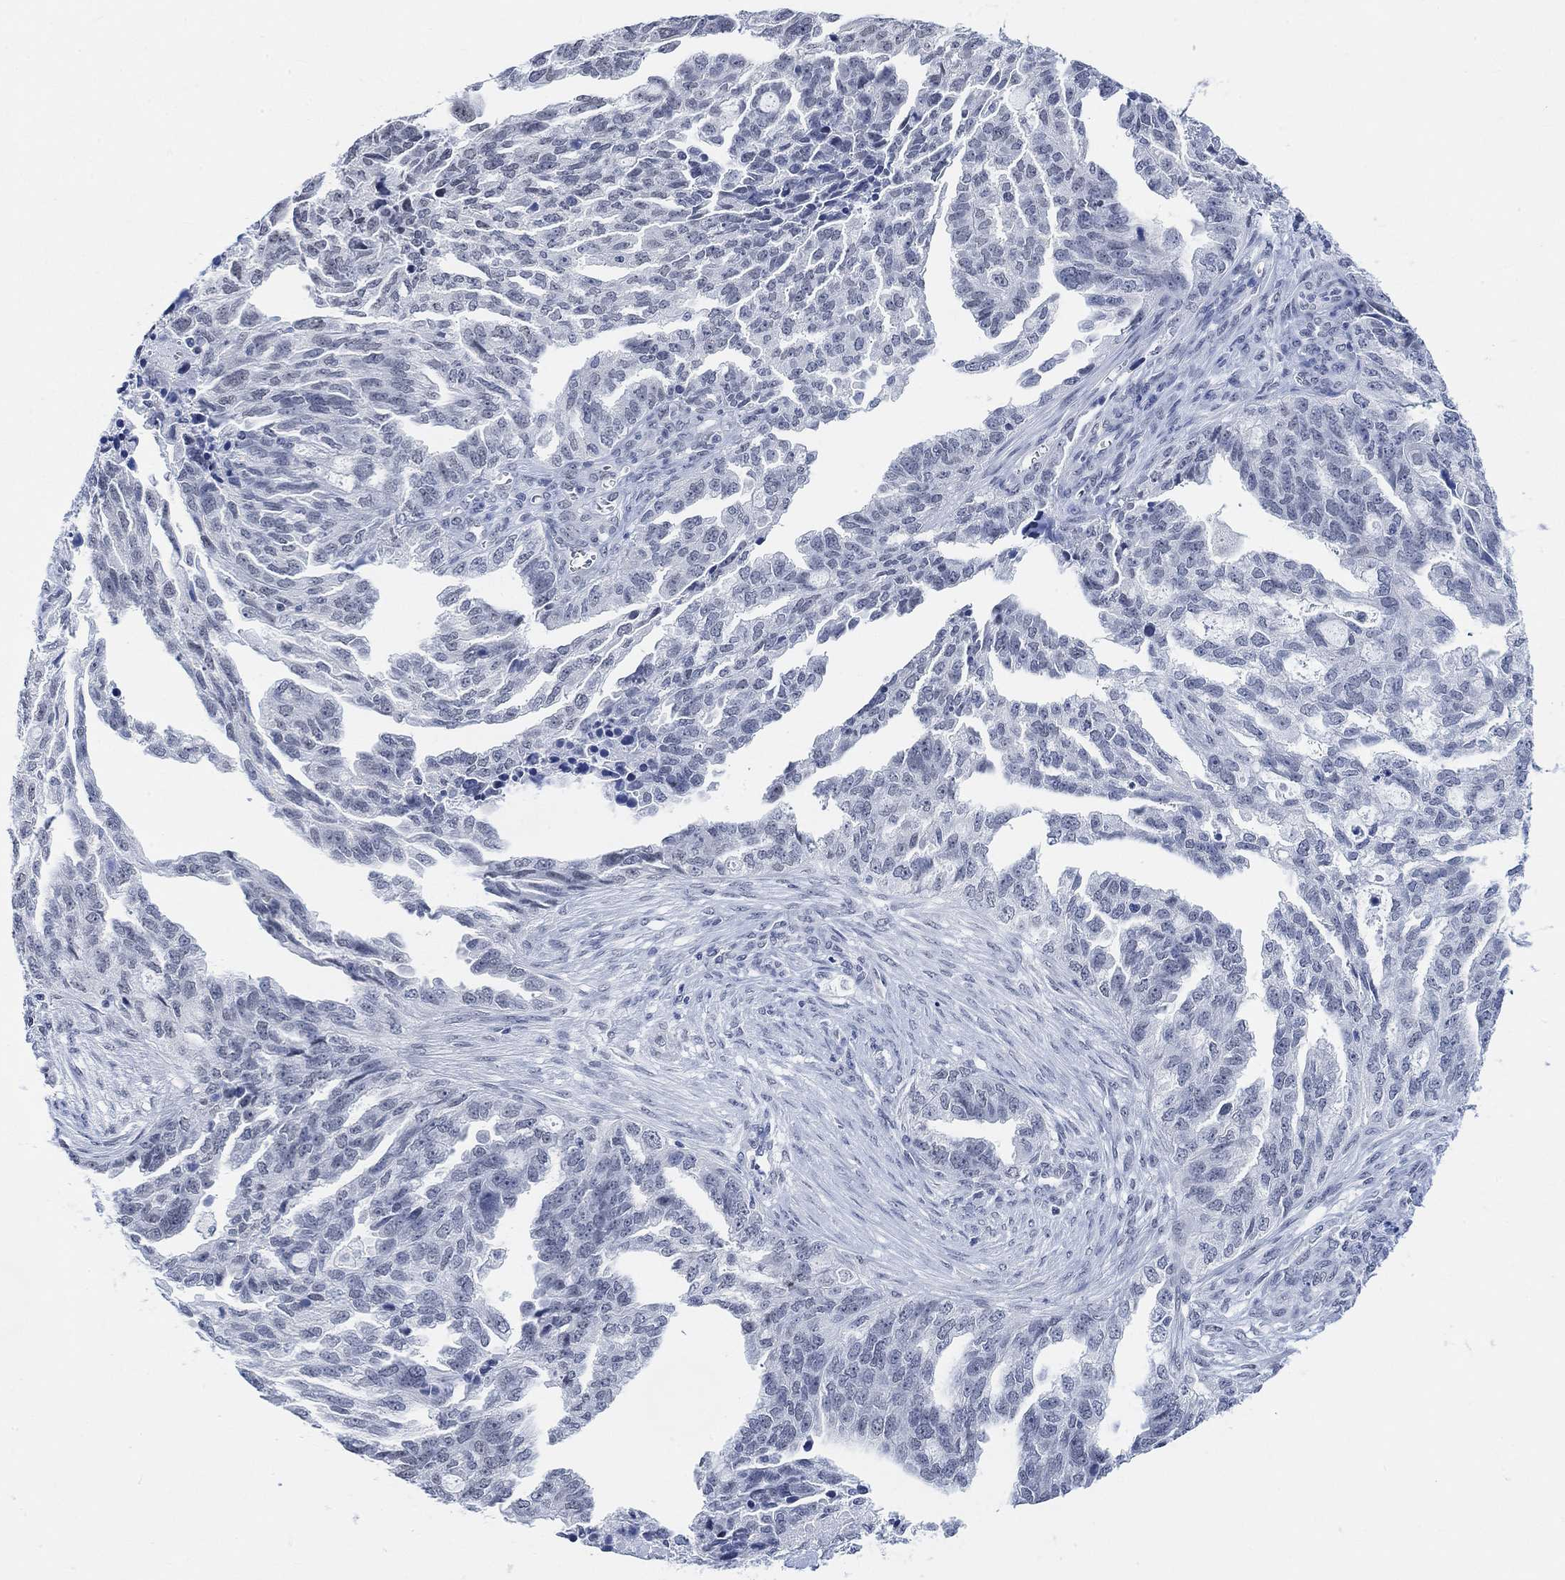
{"staining": {"intensity": "negative", "quantity": "none", "location": "none"}, "tissue": "ovarian cancer", "cell_type": "Tumor cells", "image_type": "cancer", "snomed": [{"axis": "morphology", "description": "Cystadenocarcinoma, serous, NOS"}, {"axis": "topography", "description": "Ovary"}], "caption": "This histopathology image is of ovarian cancer (serous cystadenocarcinoma) stained with IHC to label a protein in brown with the nuclei are counter-stained blue. There is no positivity in tumor cells.", "gene": "PURG", "patient": {"sex": "female", "age": 51}}